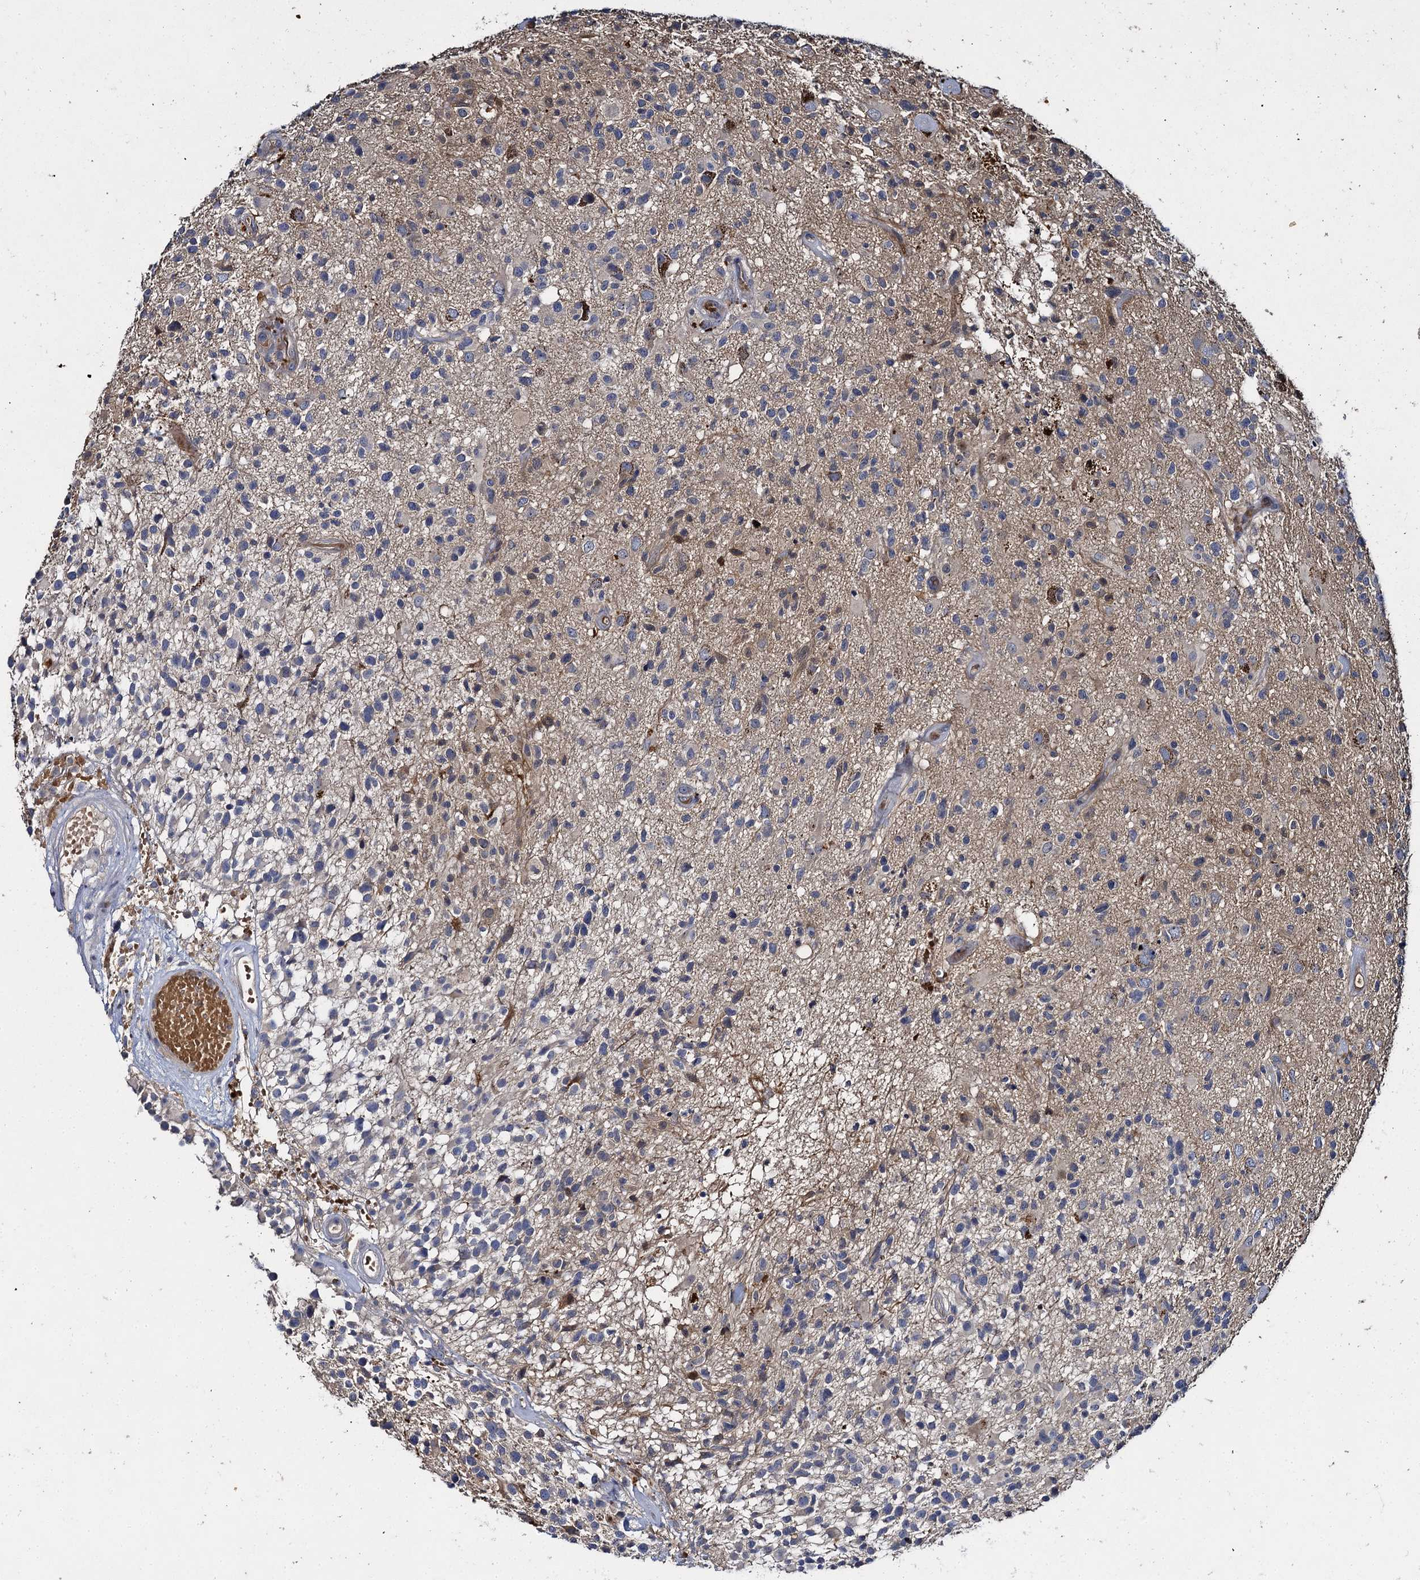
{"staining": {"intensity": "negative", "quantity": "none", "location": "none"}, "tissue": "glioma", "cell_type": "Tumor cells", "image_type": "cancer", "snomed": [{"axis": "morphology", "description": "Glioma, malignant, High grade"}, {"axis": "morphology", "description": "Glioblastoma, NOS"}, {"axis": "topography", "description": "Brain"}], "caption": "Glioma was stained to show a protein in brown. There is no significant expression in tumor cells. (Stains: DAB immunohistochemistry (IHC) with hematoxylin counter stain, Microscopy: brightfield microscopy at high magnification).", "gene": "SLC11A2", "patient": {"sex": "male", "age": 60}}